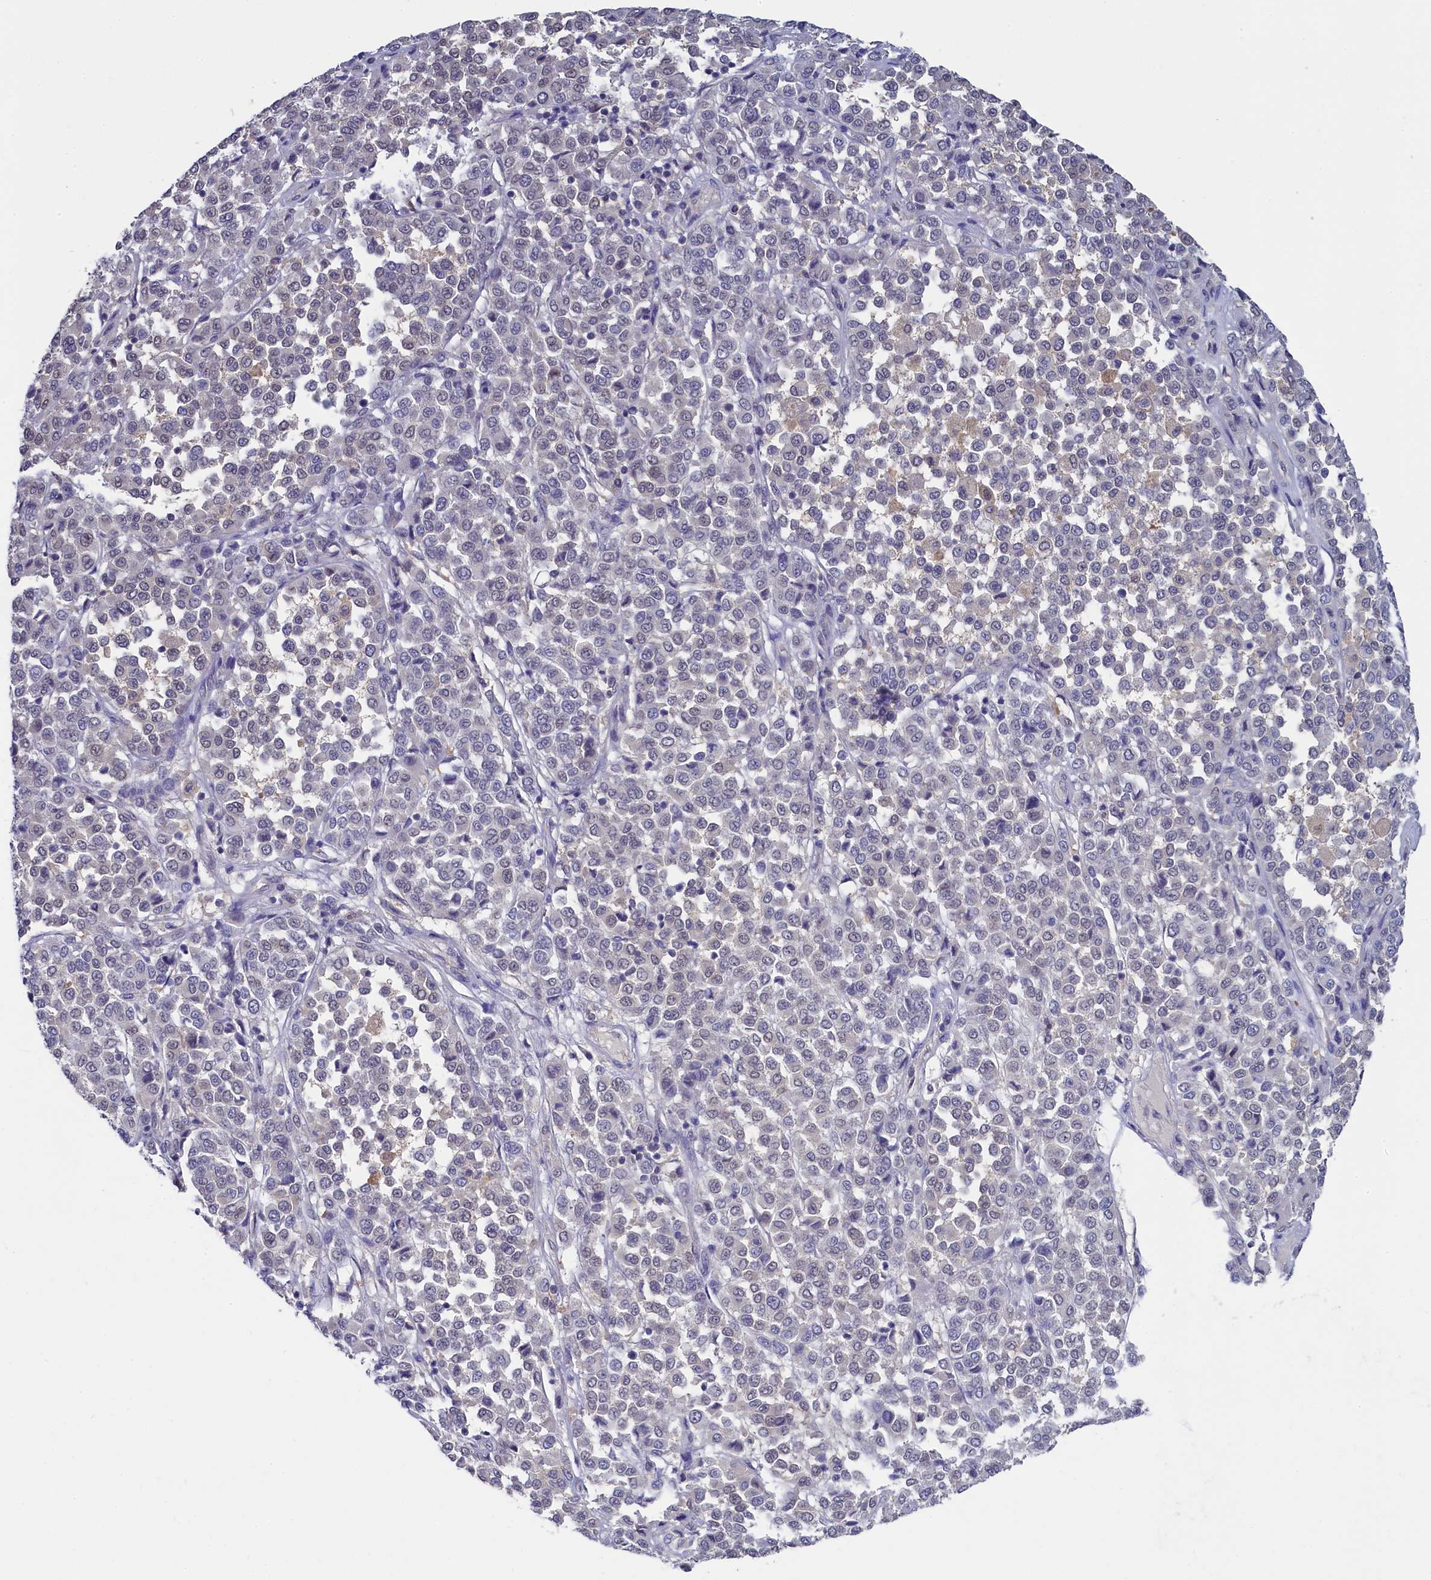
{"staining": {"intensity": "negative", "quantity": "none", "location": "none"}, "tissue": "melanoma", "cell_type": "Tumor cells", "image_type": "cancer", "snomed": [{"axis": "morphology", "description": "Malignant melanoma, Metastatic site"}, {"axis": "topography", "description": "Pancreas"}], "caption": "This is an immunohistochemistry histopathology image of melanoma. There is no positivity in tumor cells.", "gene": "C11orf54", "patient": {"sex": "female", "age": 30}}